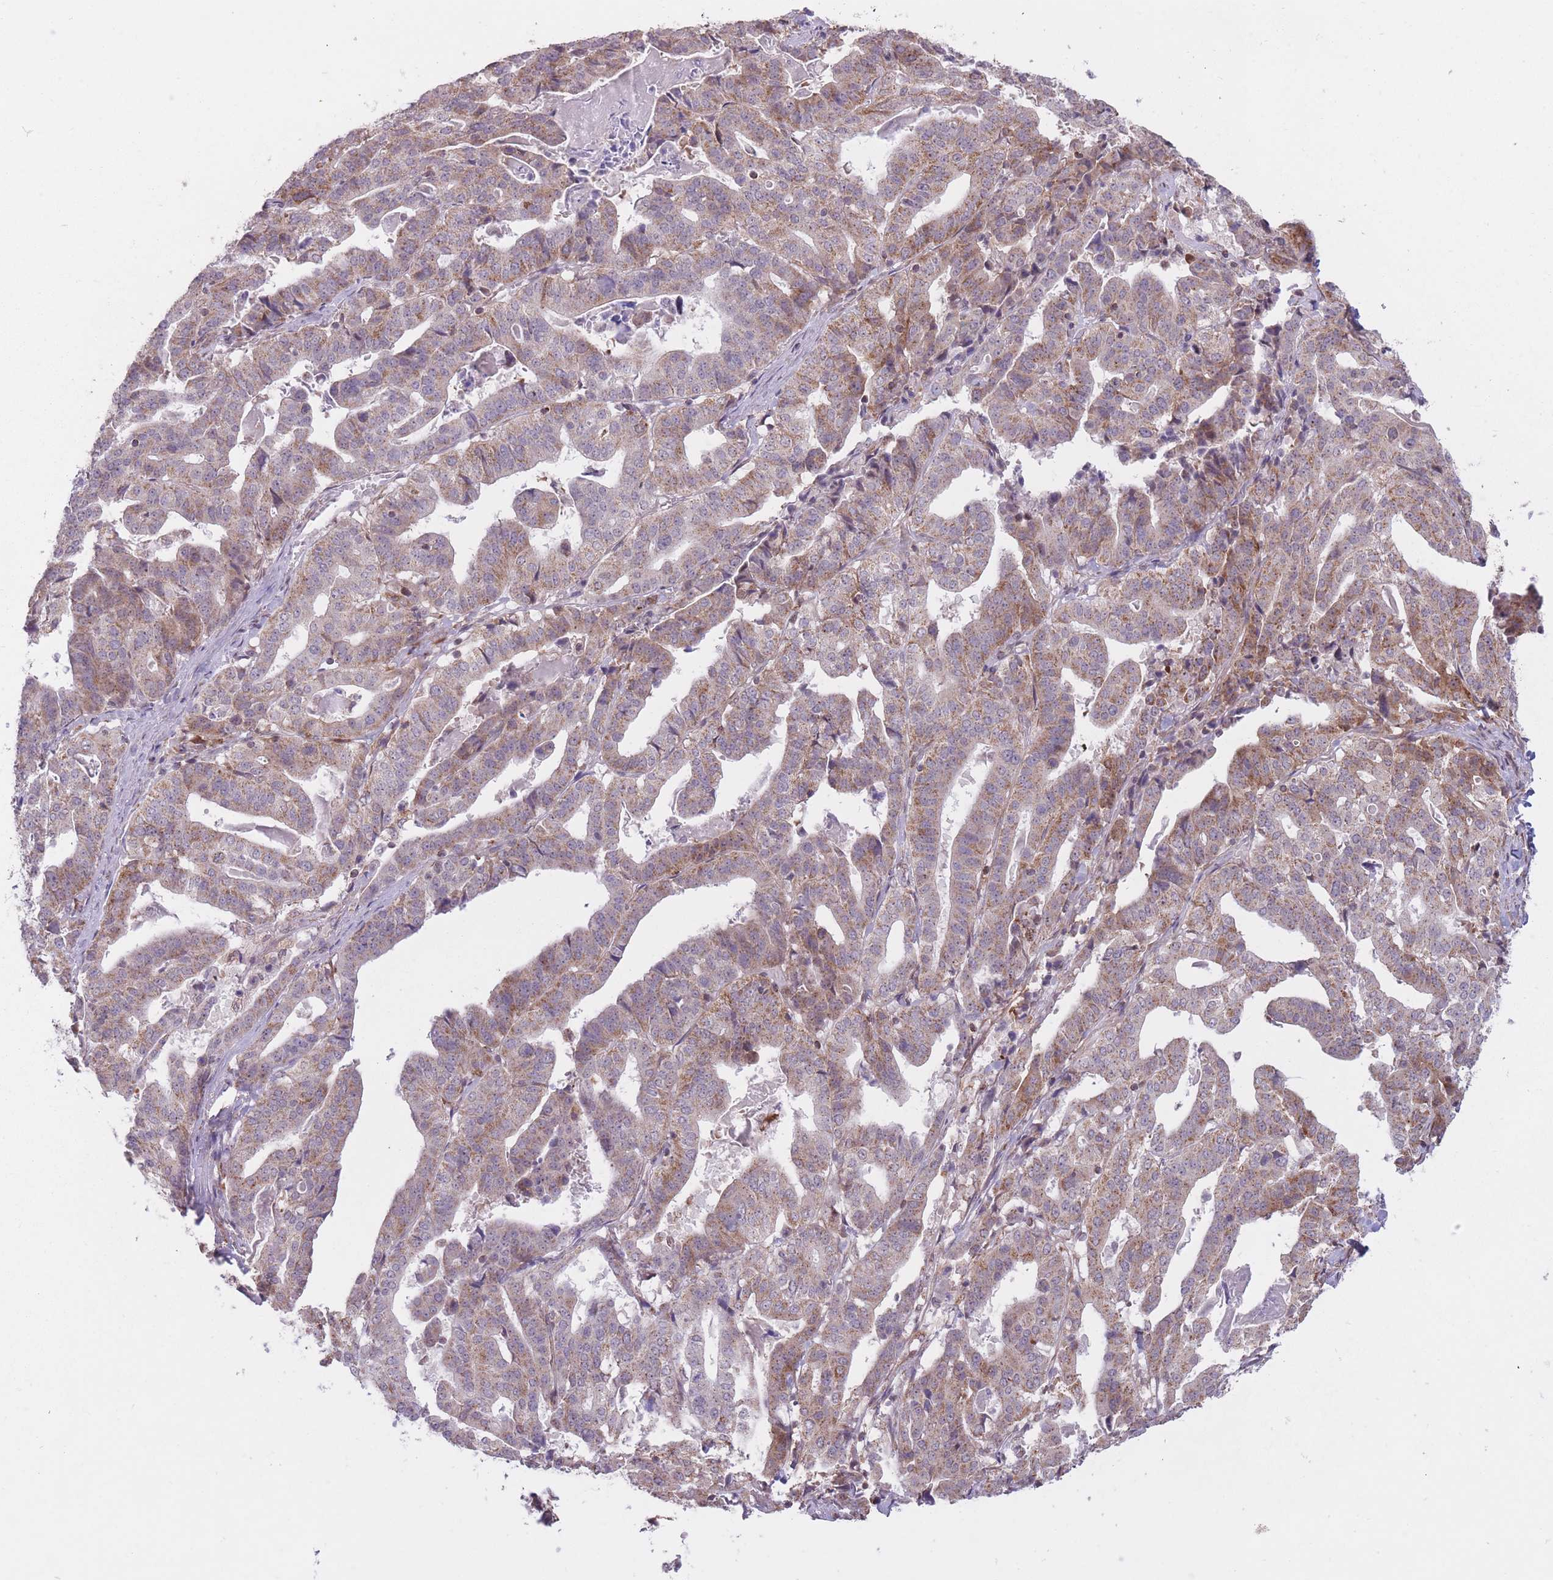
{"staining": {"intensity": "moderate", "quantity": ">75%", "location": "cytoplasmic/membranous"}, "tissue": "stomach cancer", "cell_type": "Tumor cells", "image_type": "cancer", "snomed": [{"axis": "morphology", "description": "Adenocarcinoma, NOS"}, {"axis": "topography", "description": "Stomach"}], "caption": "Immunohistochemical staining of human stomach adenocarcinoma demonstrates moderate cytoplasmic/membranous protein expression in about >75% of tumor cells.", "gene": "DPYSL4", "patient": {"sex": "male", "age": 48}}